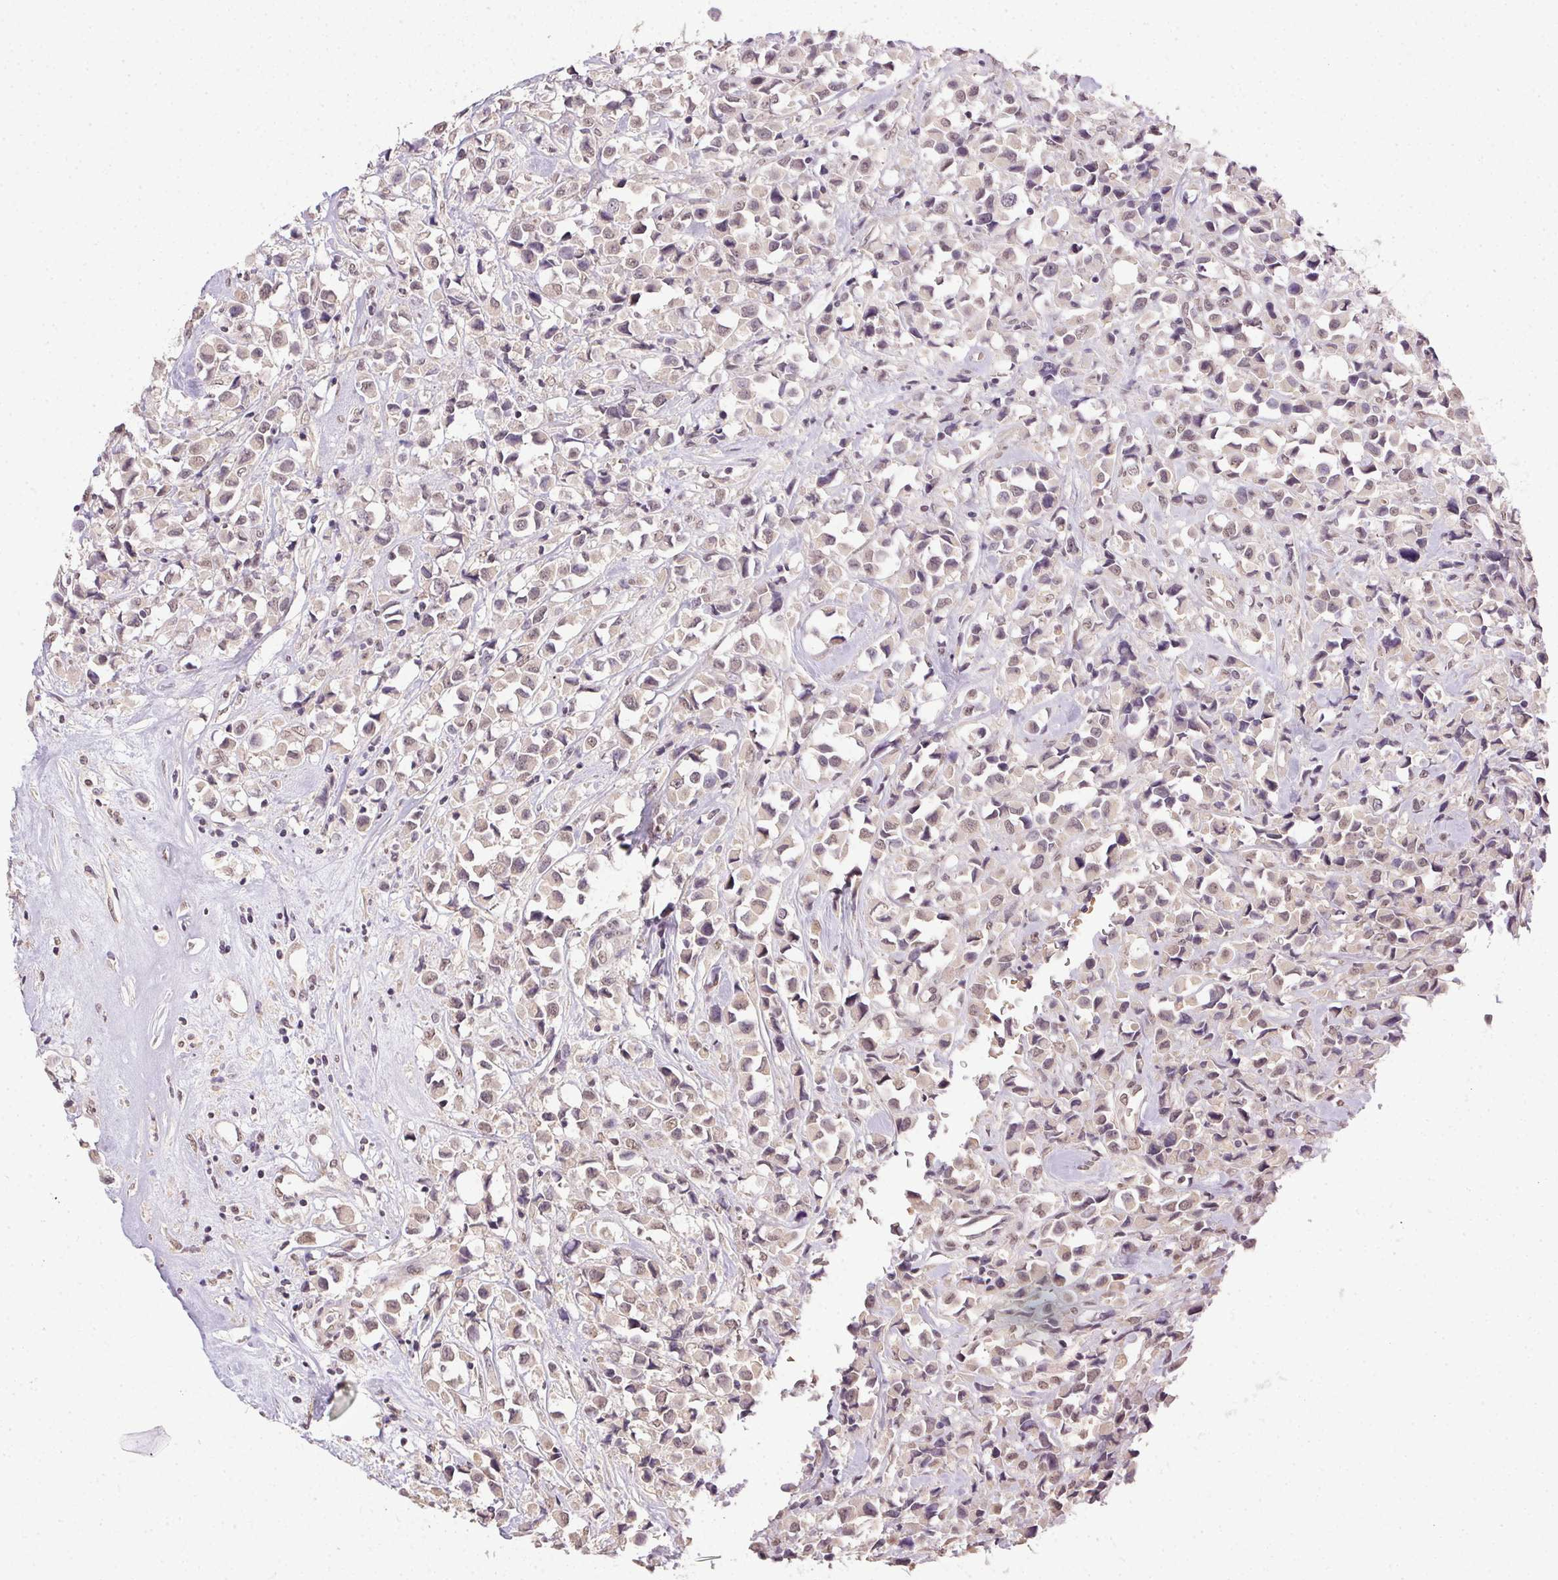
{"staining": {"intensity": "weak", "quantity": ">75%", "location": "cytoplasmic/membranous"}, "tissue": "breast cancer", "cell_type": "Tumor cells", "image_type": "cancer", "snomed": [{"axis": "morphology", "description": "Duct carcinoma"}, {"axis": "topography", "description": "Breast"}], "caption": "Immunohistochemistry image of human breast cancer stained for a protein (brown), which exhibits low levels of weak cytoplasmic/membranous expression in about >75% of tumor cells.", "gene": "PPP4R4", "patient": {"sex": "female", "age": 61}}